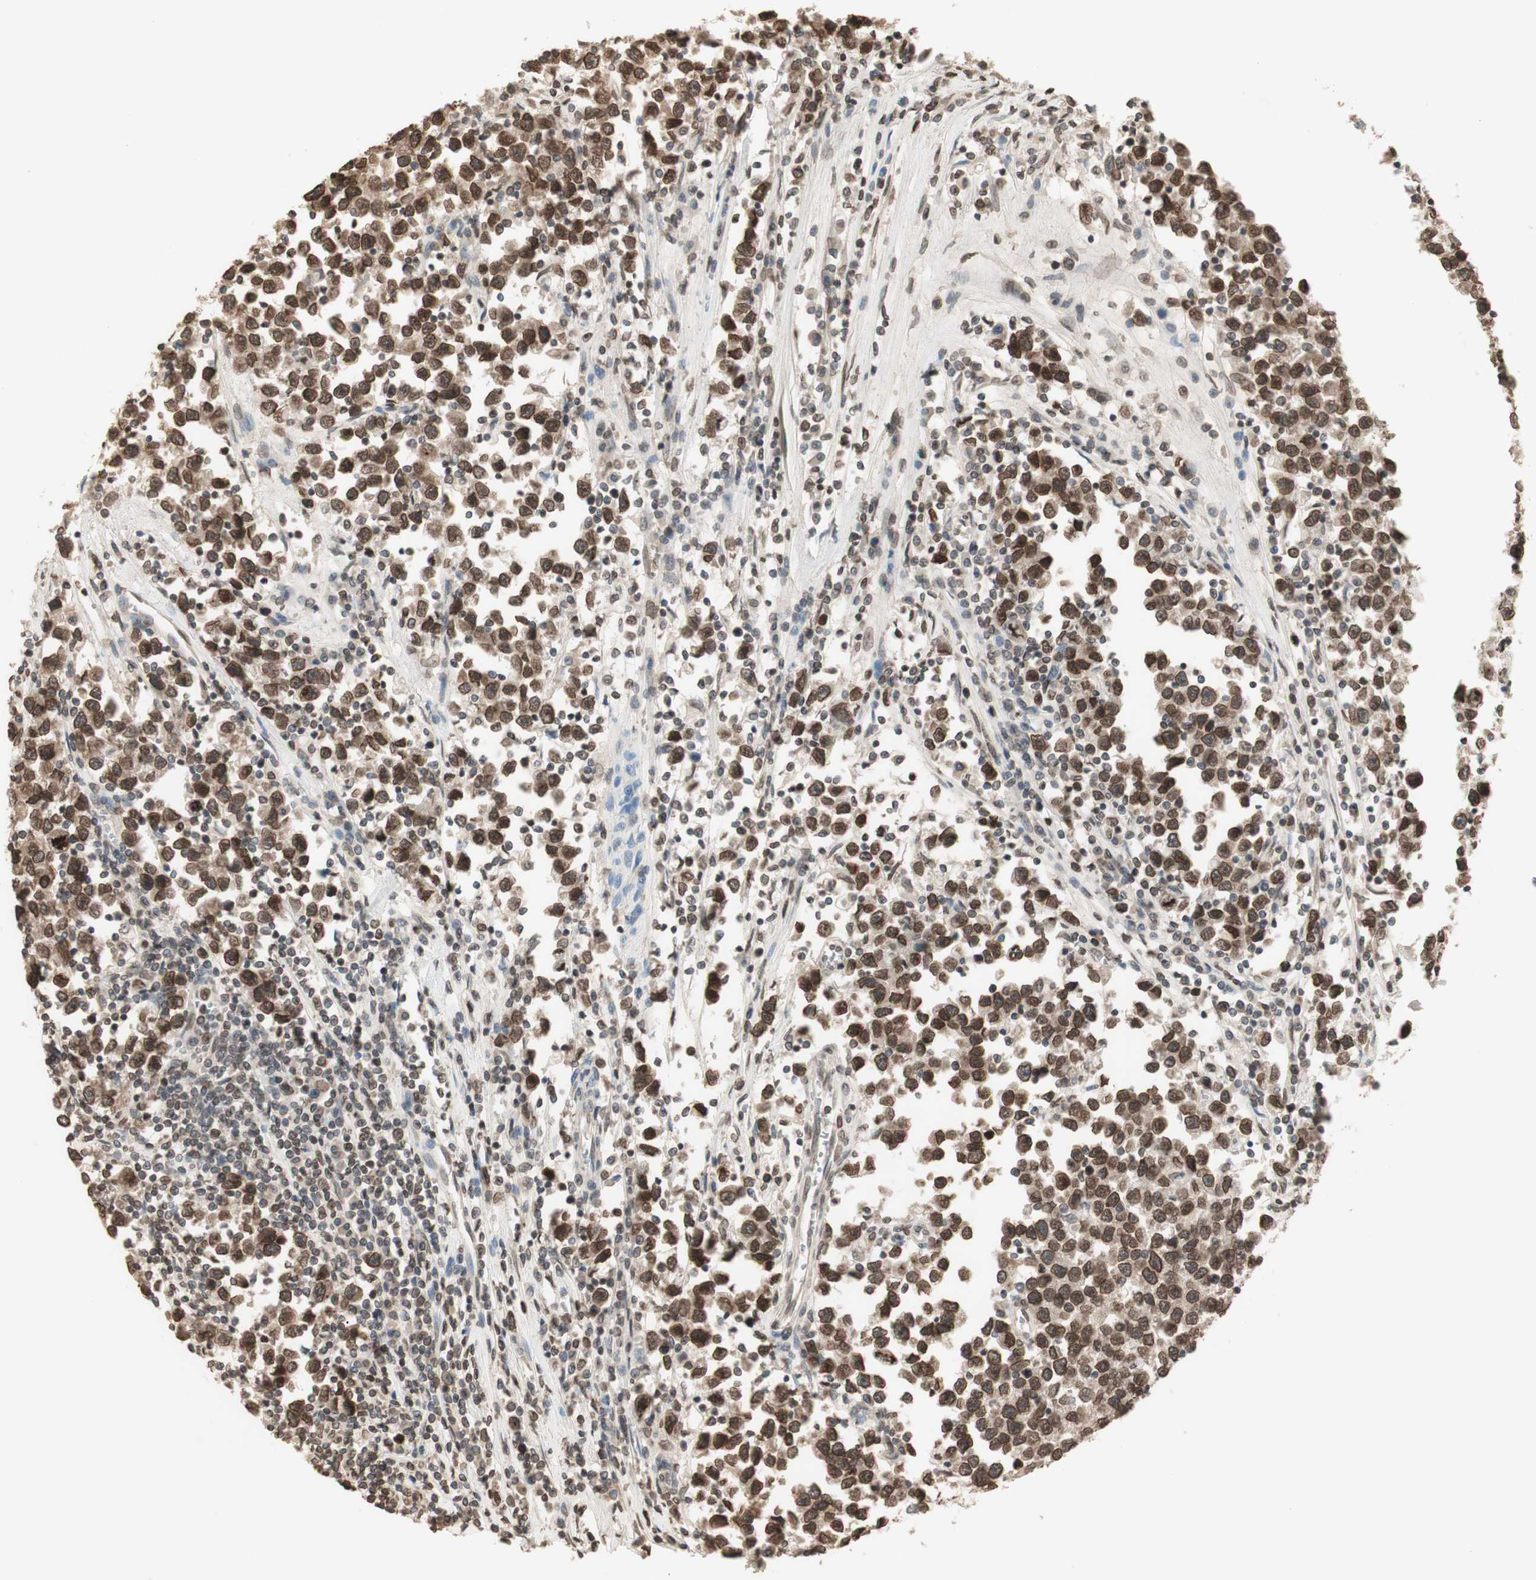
{"staining": {"intensity": "moderate", "quantity": ">75%", "location": "cytoplasmic/membranous,nuclear"}, "tissue": "testis cancer", "cell_type": "Tumor cells", "image_type": "cancer", "snomed": [{"axis": "morphology", "description": "Seminoma, NOS"}, {"axis": "topography", "description": "Testis"}], "caption": "Seminoma (testis) tissue exhibits moderate cytoplasmic/membranous and nuclear expression in approximately >75% of tumor cells", "gene": "TMPO", "patient": {"sex": "male", "age": 43}}